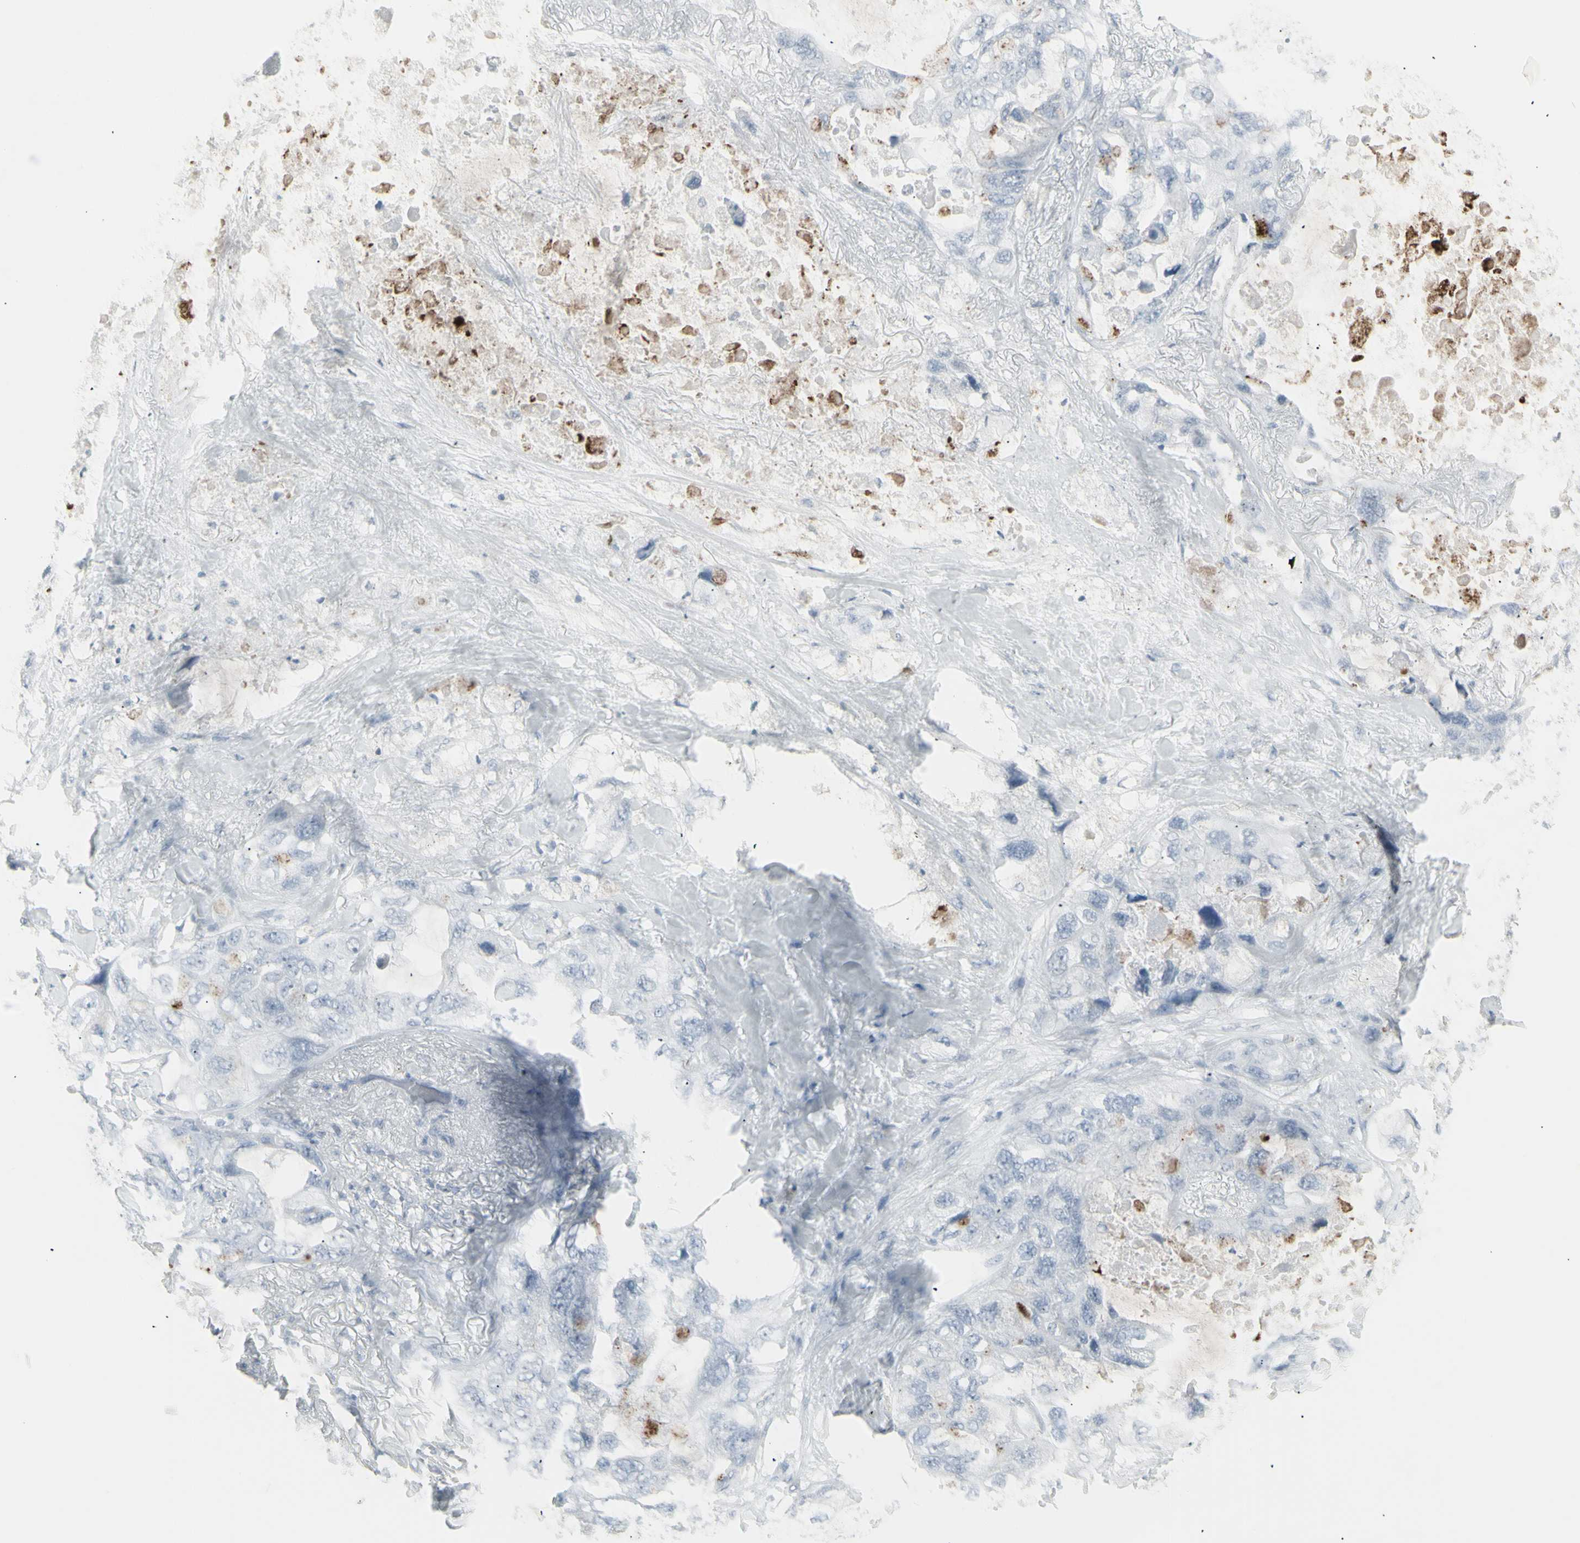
{"staining": {"intensity": "negative", "quantity": "none", "location": "none"}, "tissue": "lung cancer", "cell_type": "Tumor cells", "image_type": "cancer", "snomed": [{"axis": "morphology", "description": "Squamous cell carcinoma, NOS"}, {"axis": "topography", "description": "Lung"}], "caption": "This is a histopathology image of immunohistochemistry staining of lung cancer, which shows no staining in tumor cells.", "gene": "YBX2", "patient": {"sex": "female", "age": 73}}